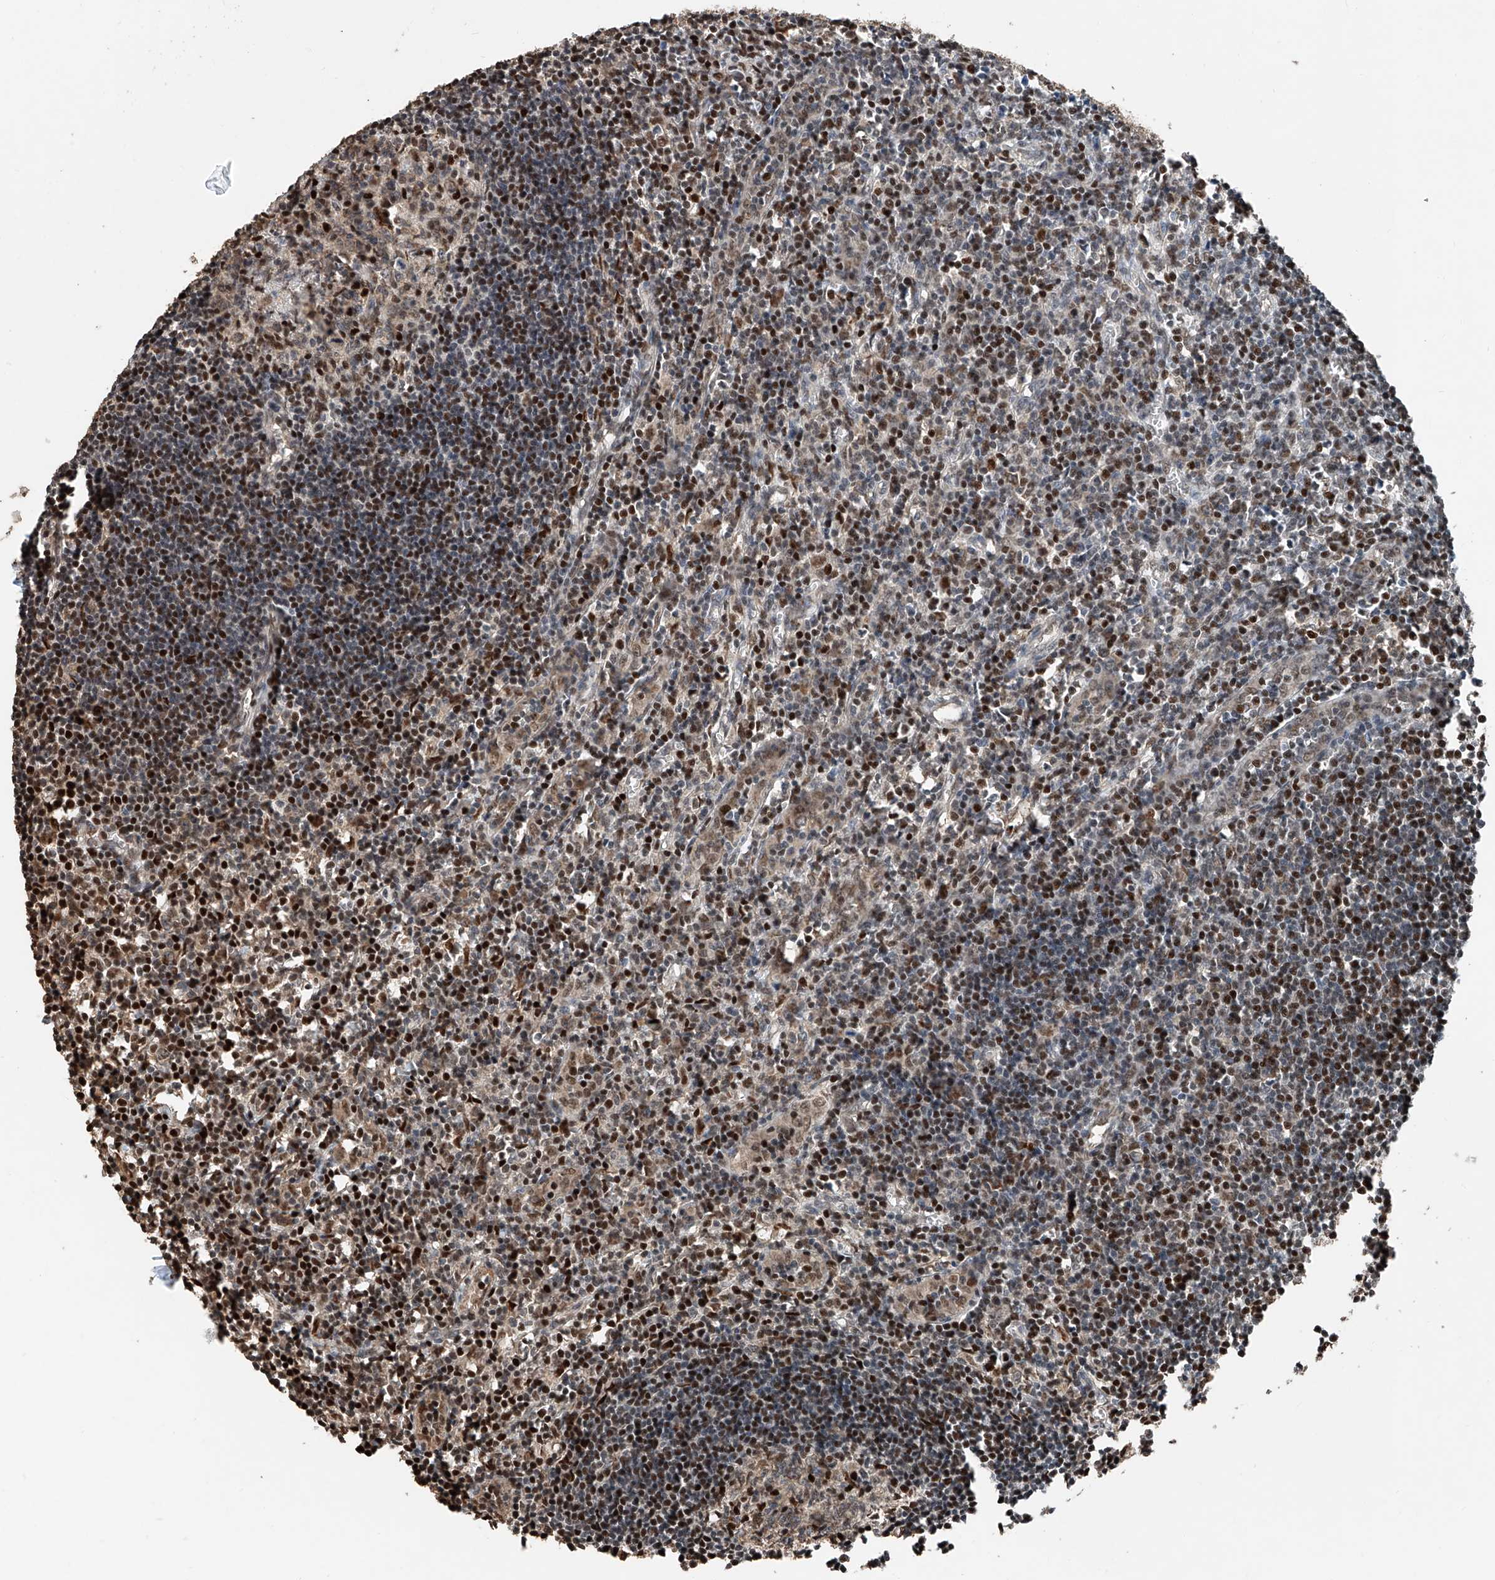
{"staining": {"intensity": "strong", "quantity": "25%-75%", "location": "cytoplasmic/membranous,nuclear"}, "tissue": "lymph node", "cell_type": "Germinal center cells", "image_type": "normal", "snomed": [{"axis": "morphology", "description": "Normal tissue, NOS"}, {"axis": "morphology", "description": "Malignant melanoma, Metastatic site"}, {"axis": "topography", "description": "Lymph node"}], "caption": "Strong cytoplasmic/membranous,nuclear protein staining is appreciated in approximately 25%-75% of germinal center cells in lymph node. (DAB (3,3'-diaminobenzidine) IHC with brightfield microscopy, high magnification).", "gene": "RMND1", "patient": {"sex": "male", "age": 41}}